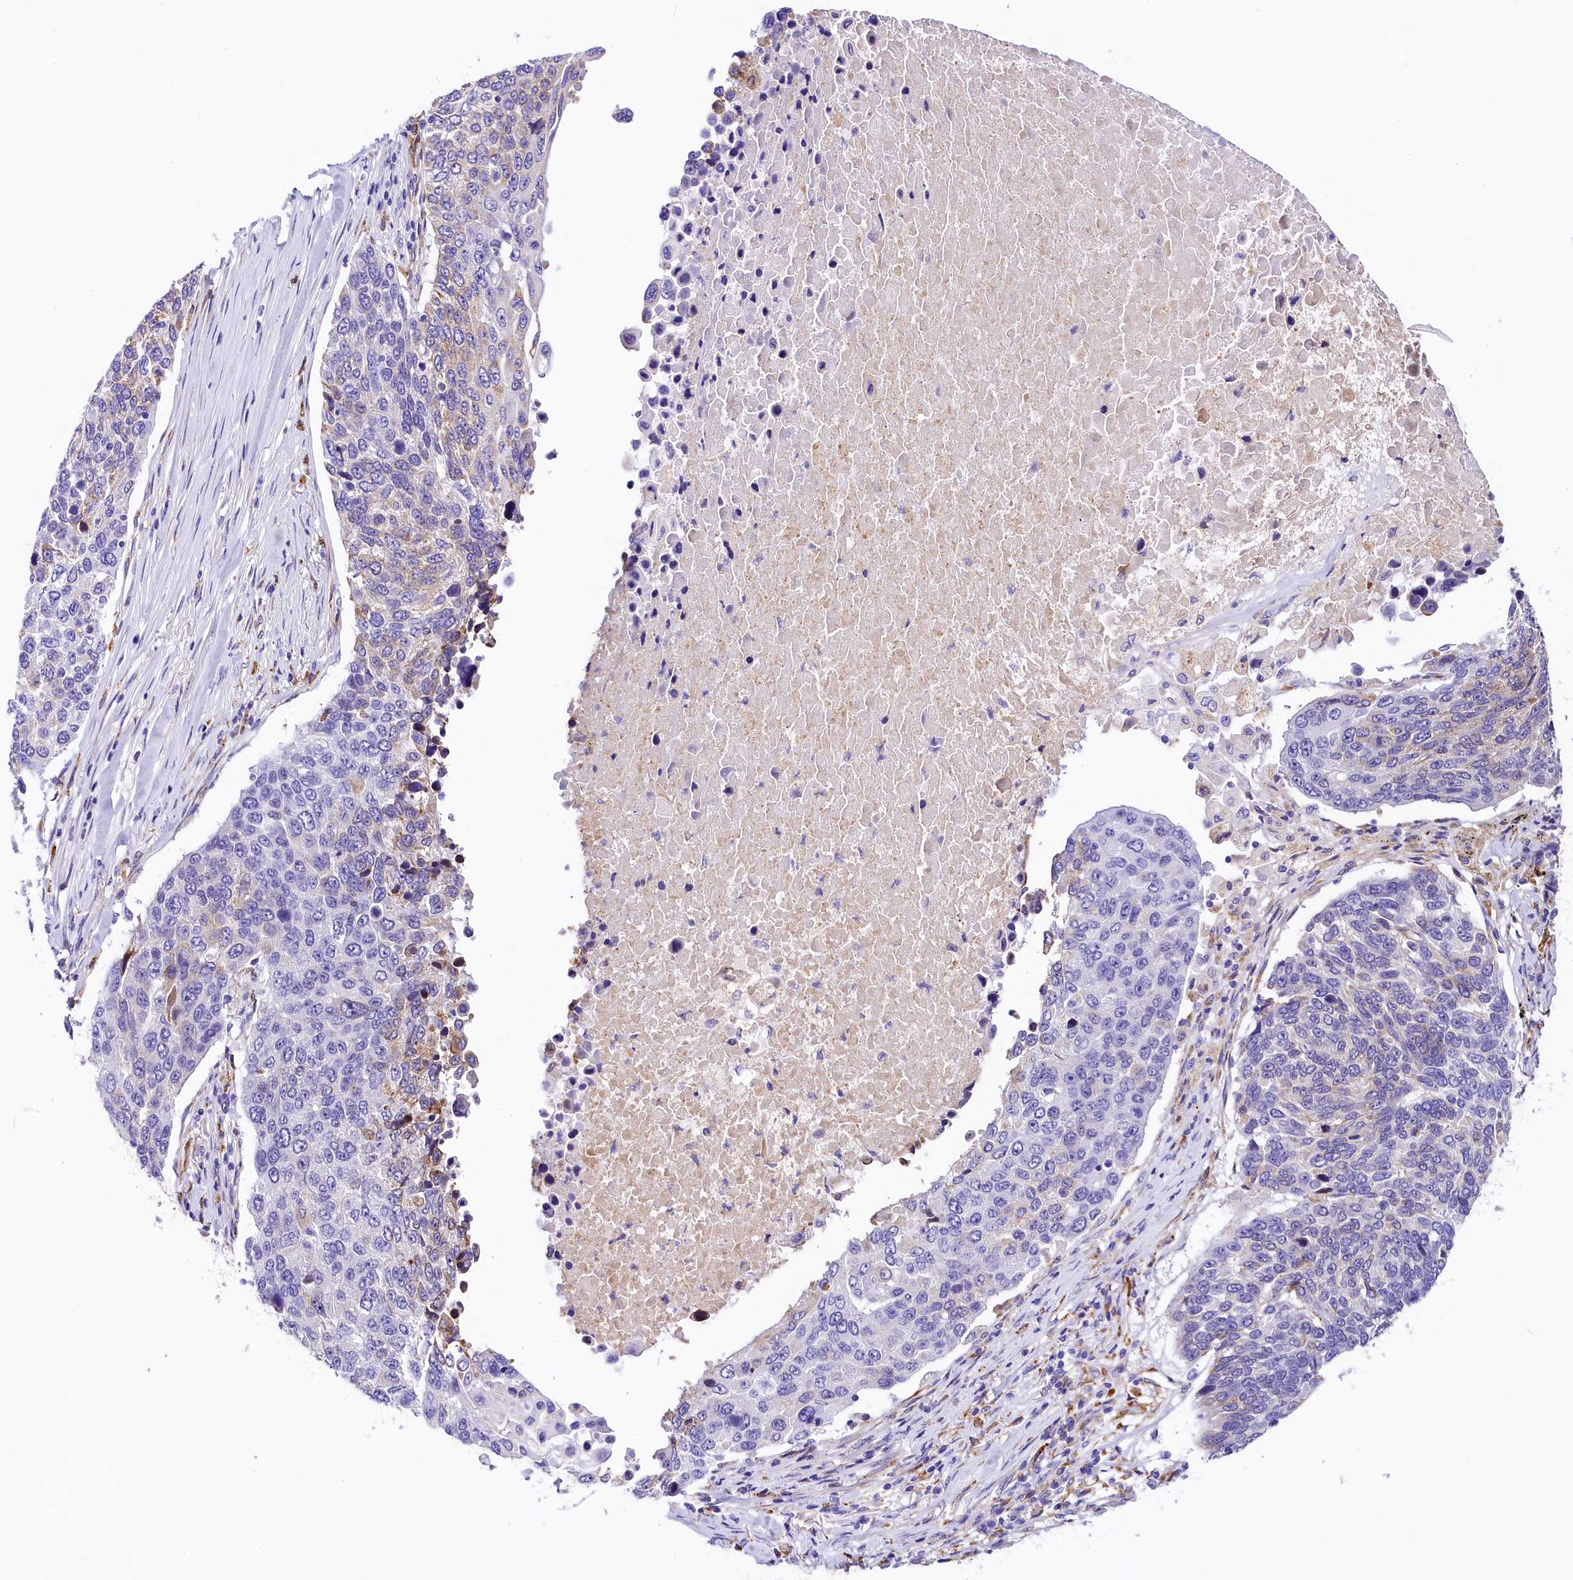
{"staining": {"intensity": "moderate", "quantity": "<25%", "location": "cytoplasmic/membranous"}, "tissue": "lung cancer", "cell_type": "Tumor cells", "image_type": "cancer", "snomed": [{"axis": "morphology", "description": "Squamous cell carcinoma, NOS"}, {"axis": "topography", "description": "Lung"}], "caption": "IHC micrograph of lung squamous cell carcinoma stained for a protein (brown), which exhibits low levels of moderate cytoplasmic/membranous expression in approximately <25% of tumor cells.", "gene": "ITGA1", "patient": {"sex": "male", "age": 66}}